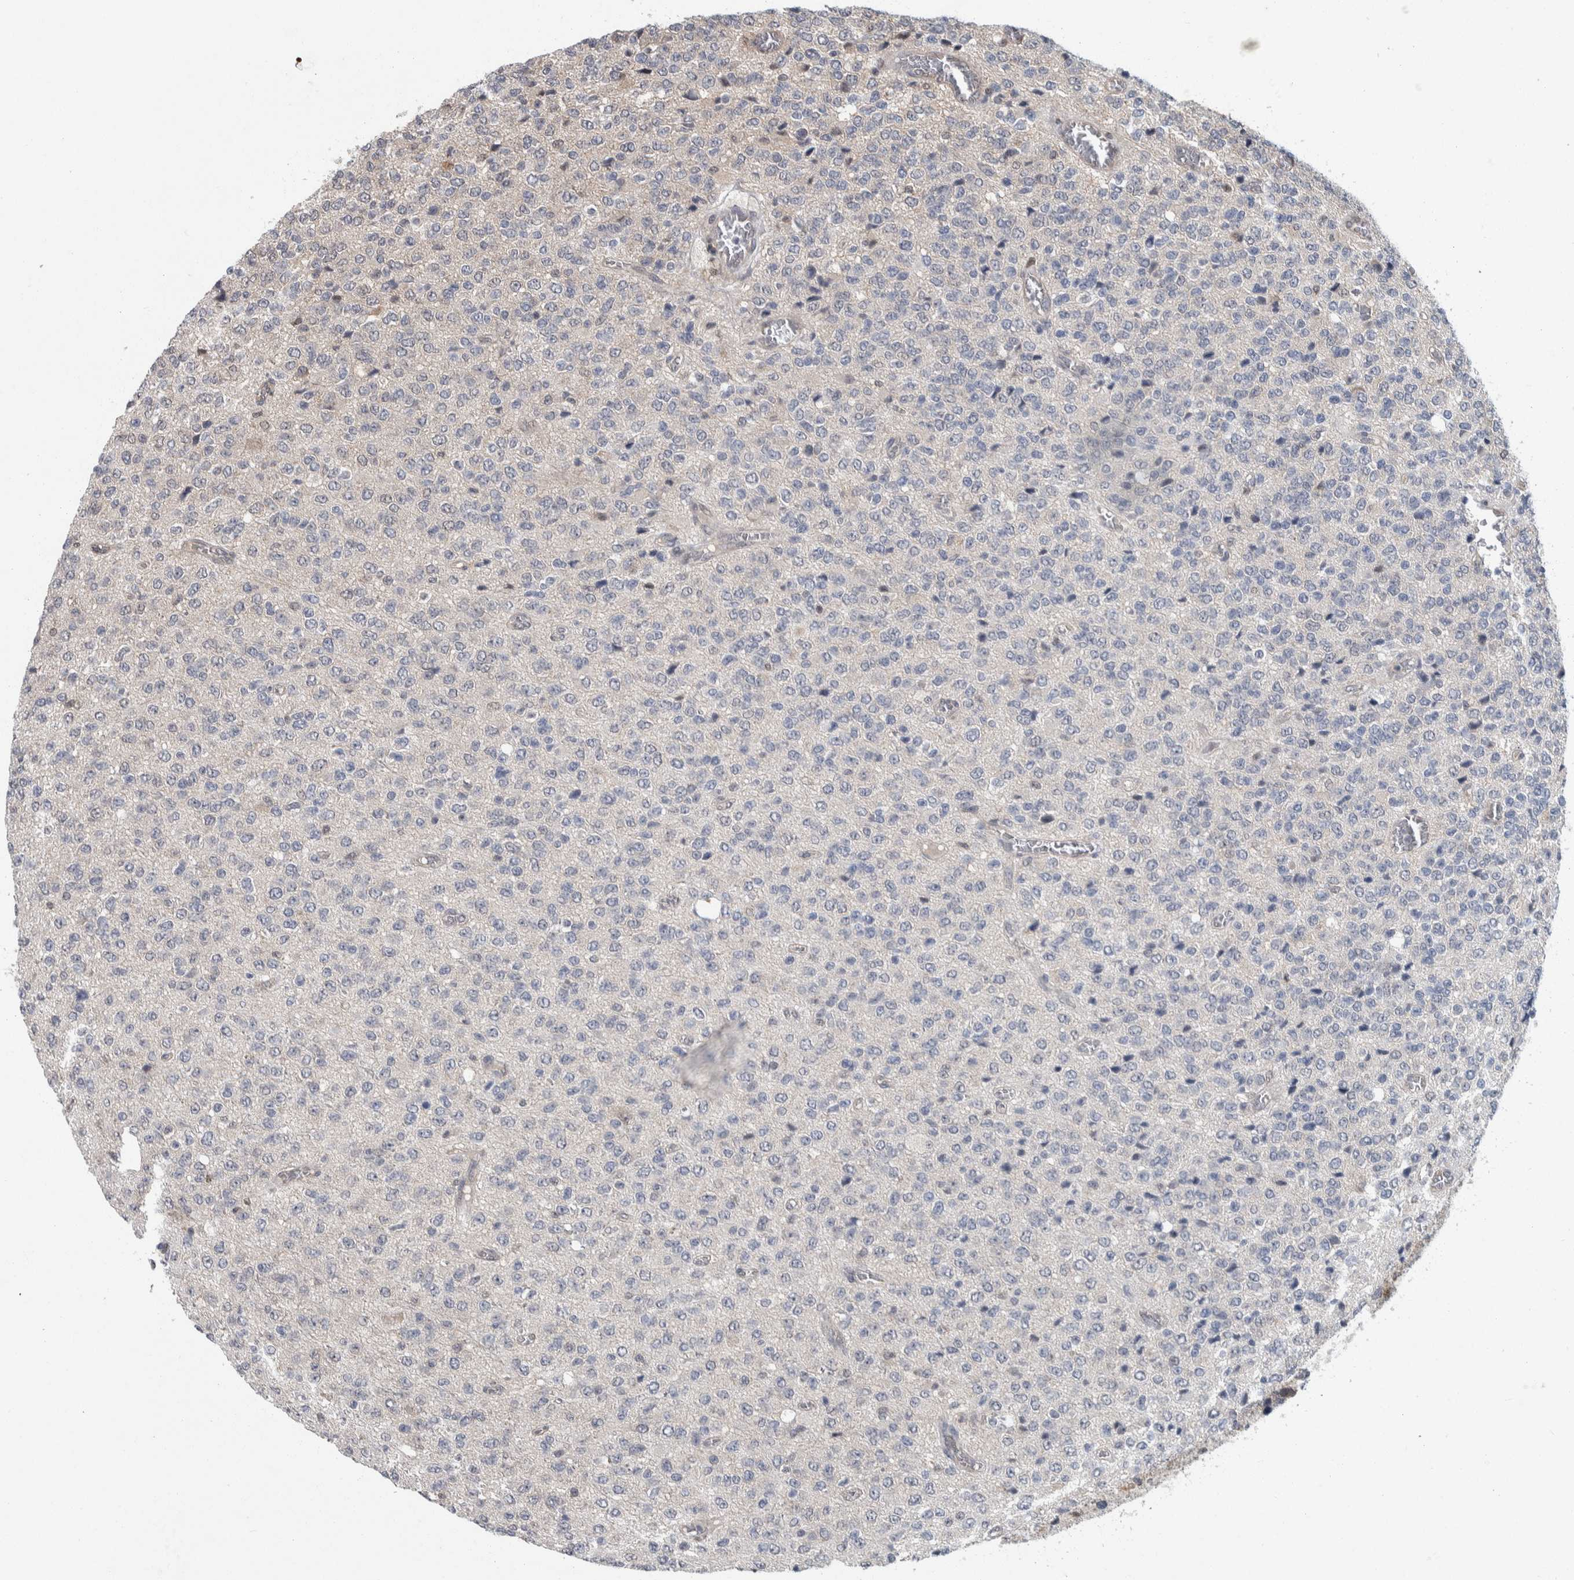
{"staining": {"intensity": "negative", "quantity": "none", "location": "none"}, "tissue": "glioma", "cell_type": "Tumor cells", "image_type": "cancer", "snomed": [{"axis": "morphology", "description": "Glioma, malignant, High grade"}, {"axis": "topography", "description": "pancreas cauda"}], "caption": "Tumor cells are negative for protein expression in human glioma.", "gene": "PTPA", "patient": {"sex": "male", "age": 60}}